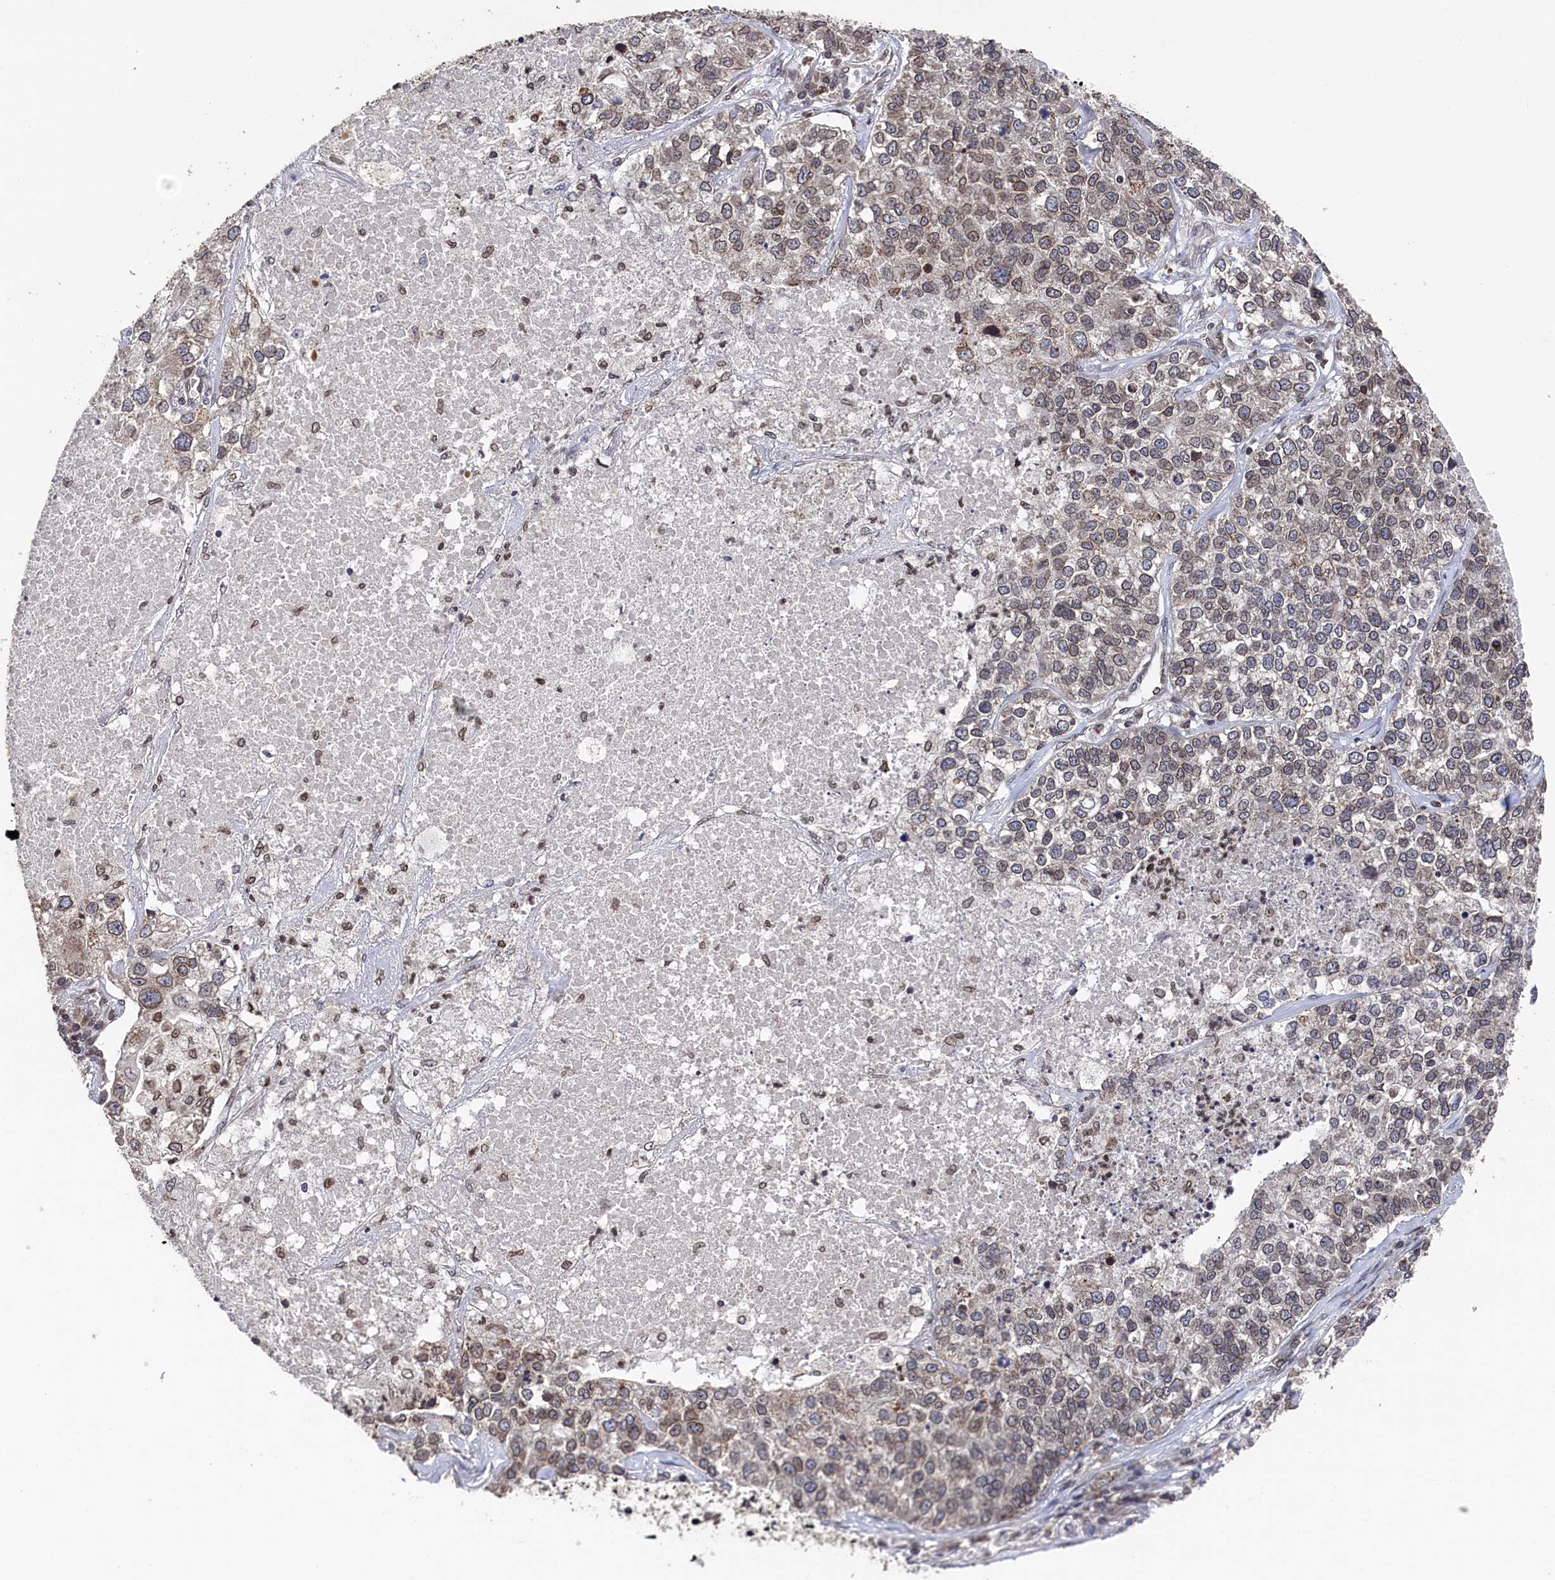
{"staining": {"intensity": "moderate", "quantity": ">75%", "location": "cytoplasmic/membranous,nuclear"}, "tissue": "lung cancer", "cell_type": "Tumor cells", "image_type": "cancer", "snomed": [{"axis": "morphology", "description": "Adenocarcinoma, NOS"}, {"axis": "topography", "description": "Lung"}], "caption": "Immunohistochemical staining of human lung cancer (adenocarcinoma) shows moderate cytoplasmic/membranous and nuclear protein staining in about >75% of tumor cells. Nuclei are stained in blue.", "gene": "ANKEF1", "patient": {"sex": "male", "age": 49}}